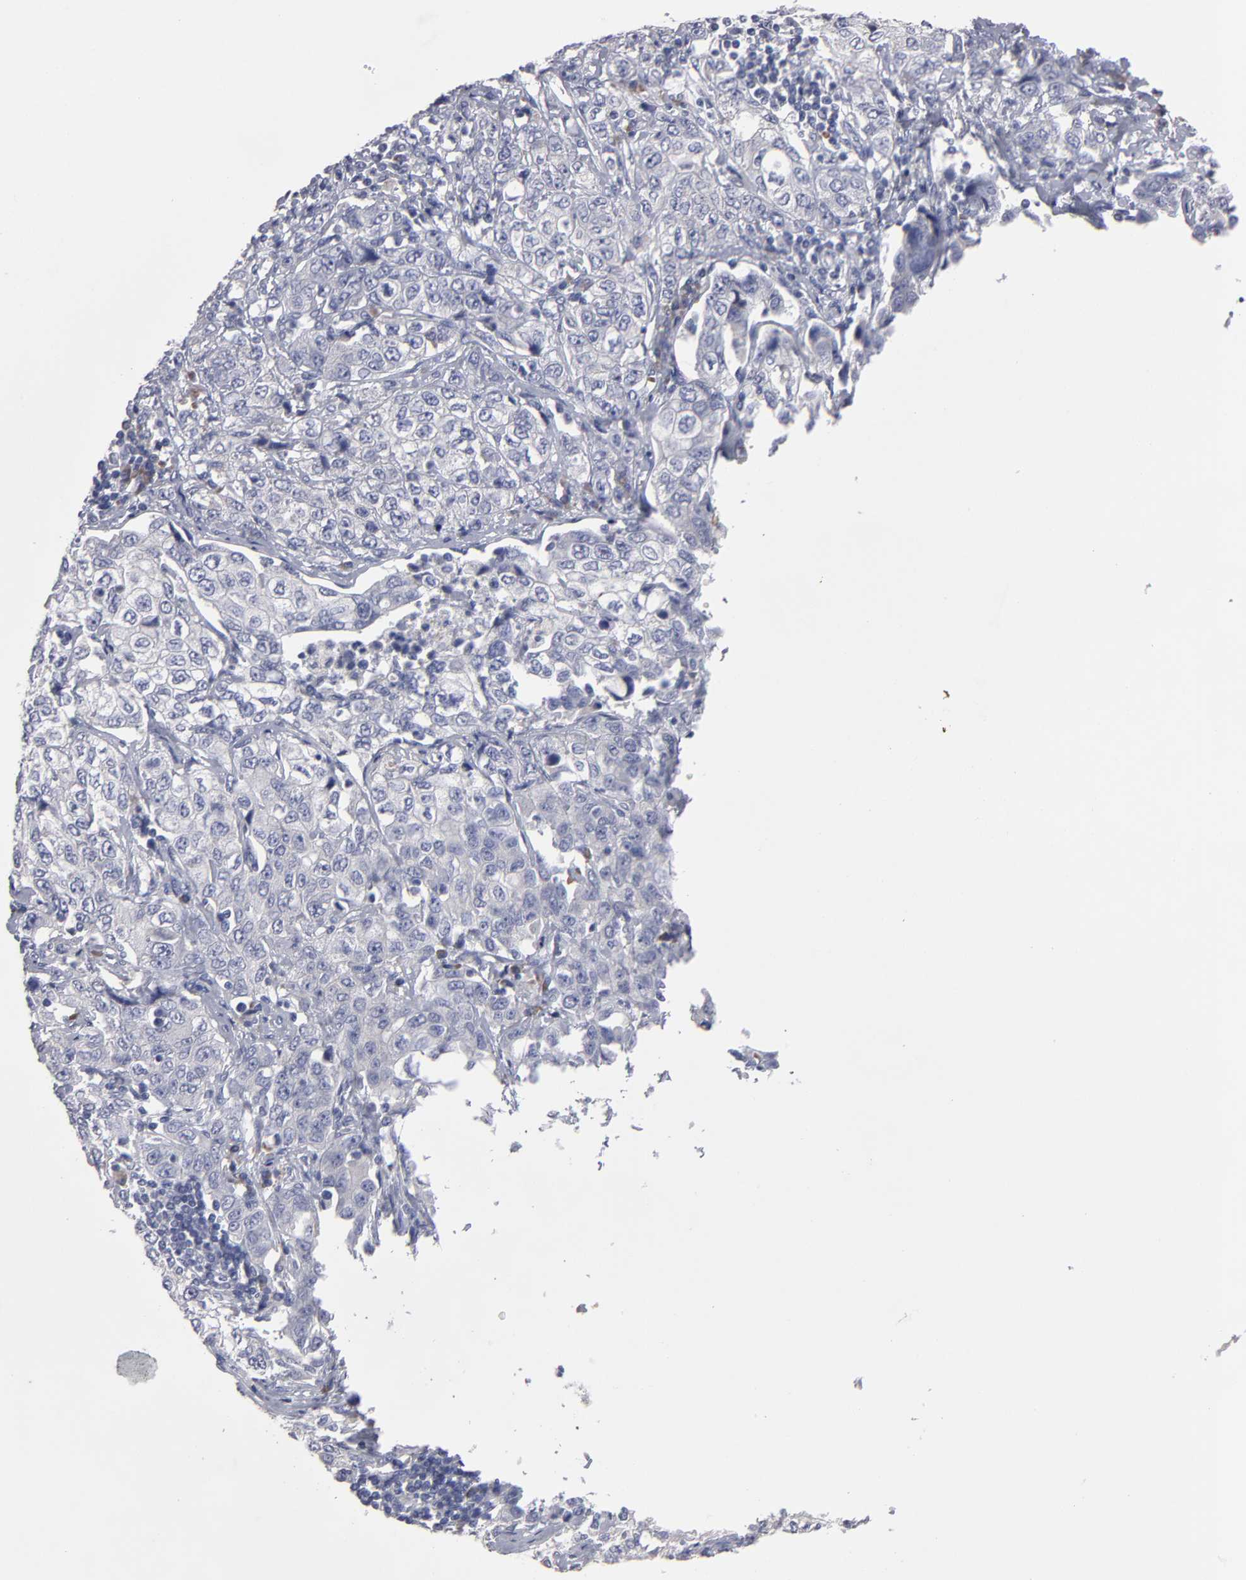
{"staining": {"intensity": "negative", "quantity": "none", "location": "none"}, "tissue": "stomach cancer", "cell_type": "Tumor cells", "image_type": "cancer", "snomed": [{"axis": "morphology", "description": "Adenocarcinoma, NOS"}, {"axis": "topography", "description": "Stomach"}], "caption": "Immunohistochemistry (IHC) micrograph of human stomach cancer (adenocarcinoma) stained for a protein (brown), which exhibits no positivity in tumor cells. (IHC, brightfield microscopy, high magnification).", "gene": "CCDC80", "patient": {"sex": "male", "age": 48}}